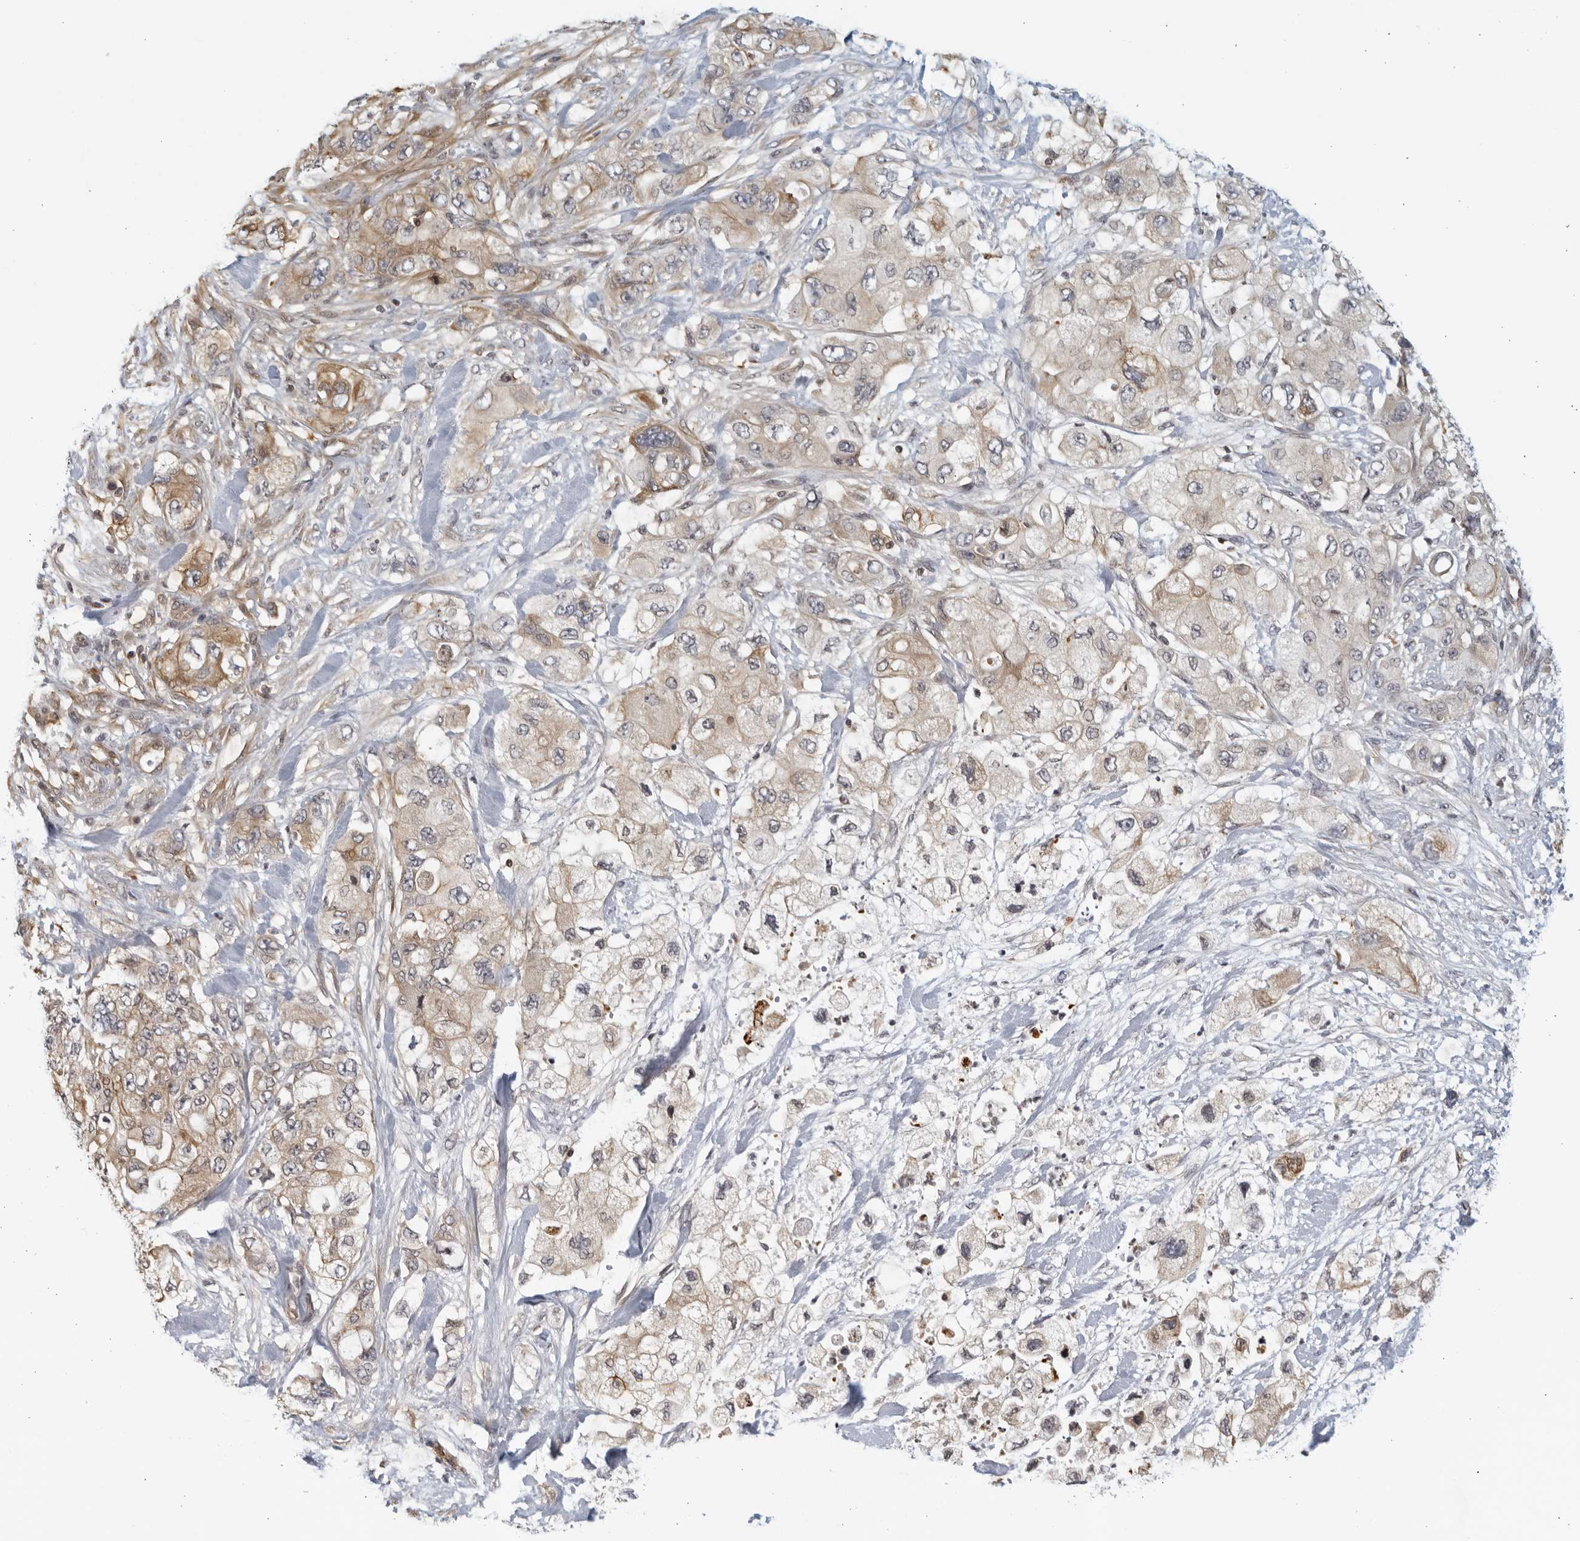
{"staining": {"intensity": "moderate", "quantity": ">75%", "location": "cytoplasmic/membranous"}, "tissue": "pancreatic cancer", "cell_type": "Tumor cells", "image_type": "cancer", "snomed": [{"axis": "morphology", "description": "Adenocarcinoma, NOS"}, {"axis": "topography", "description": "Pancreas"}], "caption": "IHC micrograph of human adenocarcinoma (pancreatic) stained for a protein (brown), which exhibits medium levels of moderate cytoplasmic/membranous staining in approximately >75% of tumor cells.", "gene": "SERTAD4", "patient": {"sex": "female", "age": 73}}